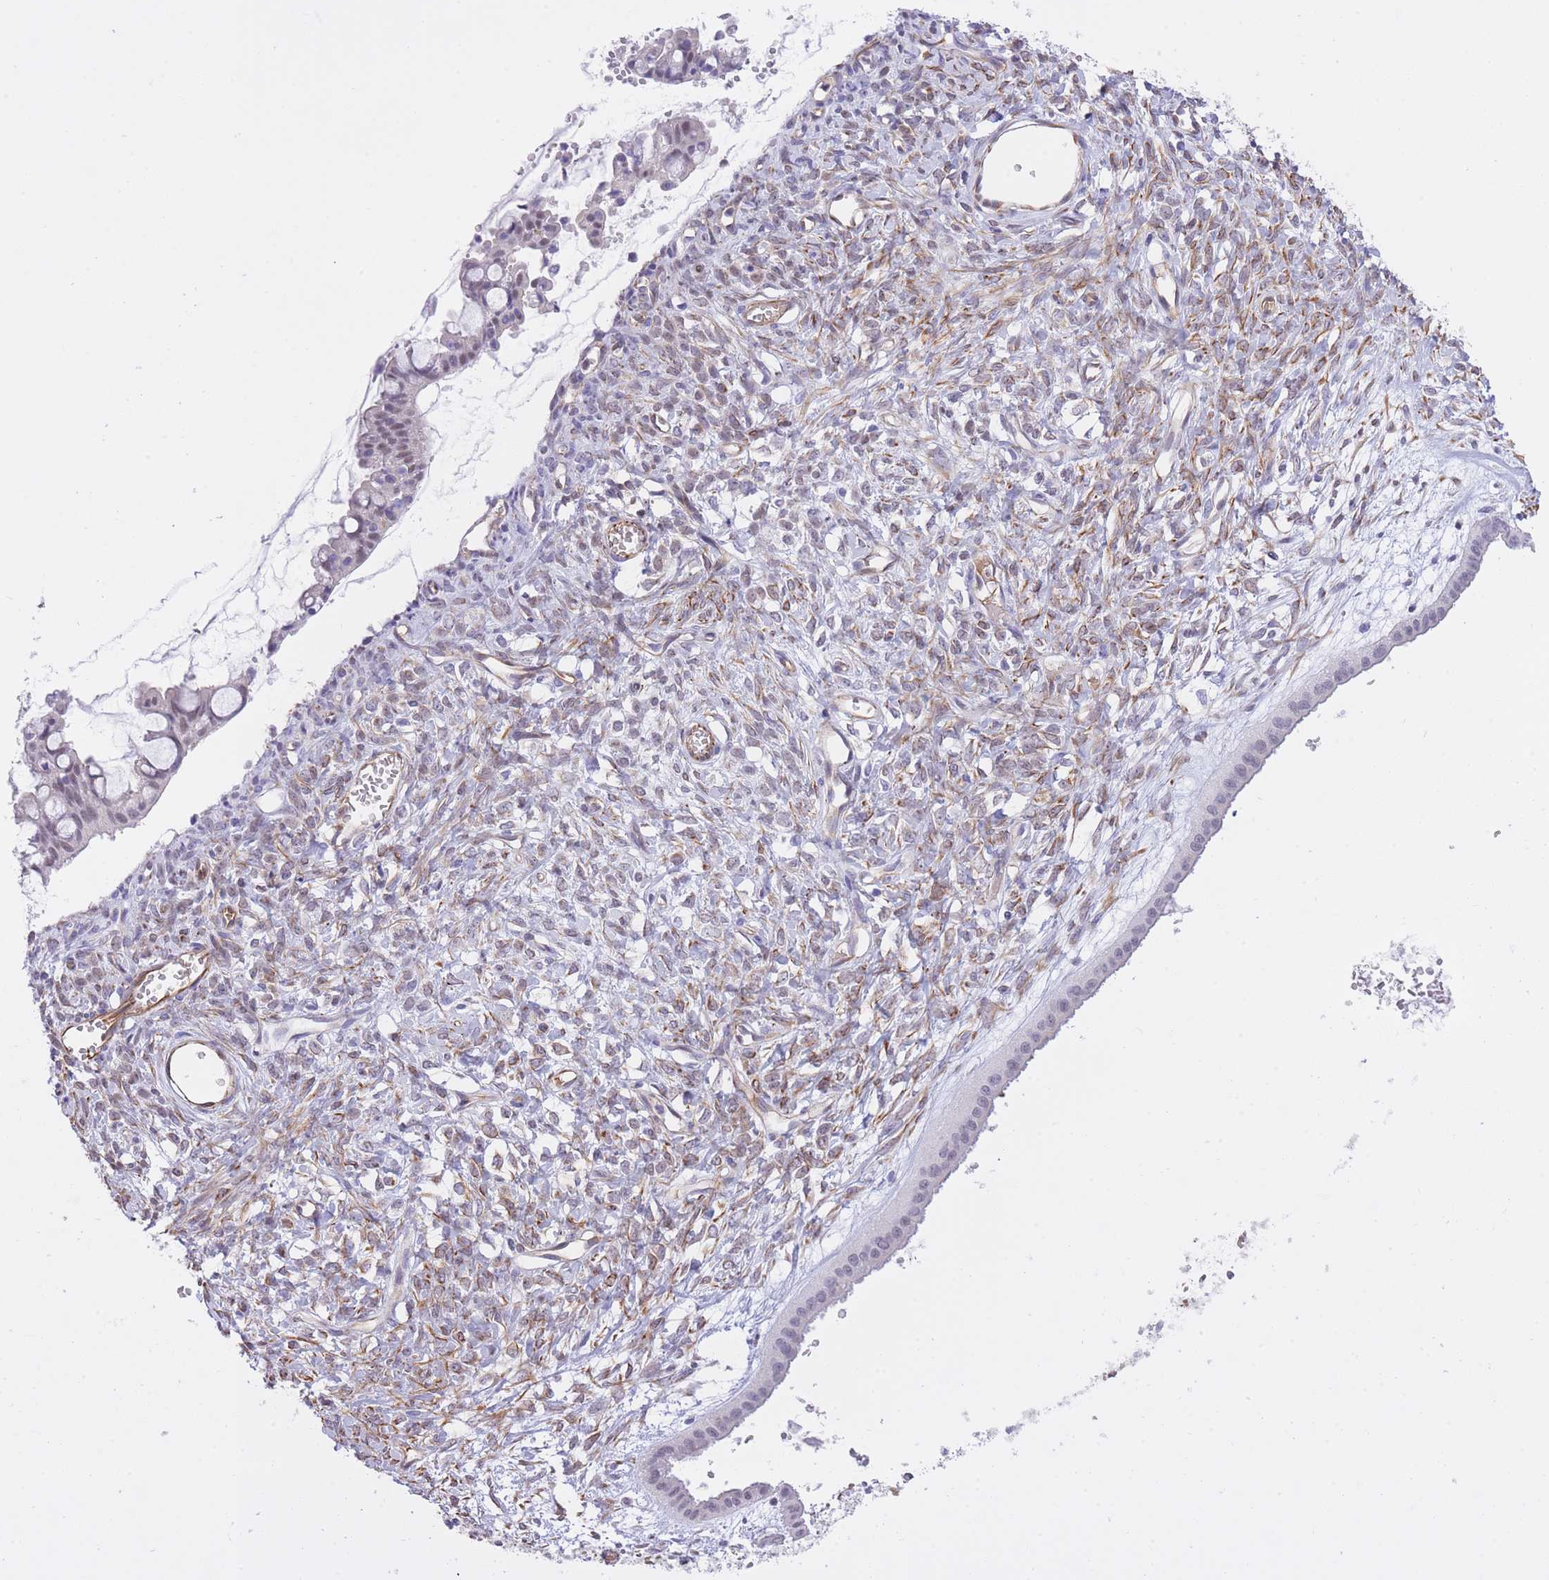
{"staining": {"intensity": "negative", "quantity": "none", "location": "none"}, "tissue": "ovarian cancer", "cell_type": "Tumor cells", "image_type": "cancer", "snomed": [{"axis": "morphology", "description": "Cystadenocarcinoma, mucinous, NOS"}, {"axis": "topography", "description": "Ovary"}], "caption": "Tumor cells are negative for brown protein staining in ovarian cancer. (DAB (3,3'-diaminobenzidine) immunohistochemistry (IHC) visualized using brightfield microscopy, high magnification).", "gene": "MEIOSIN", "patient": {"sex": "female", "age": 73}}